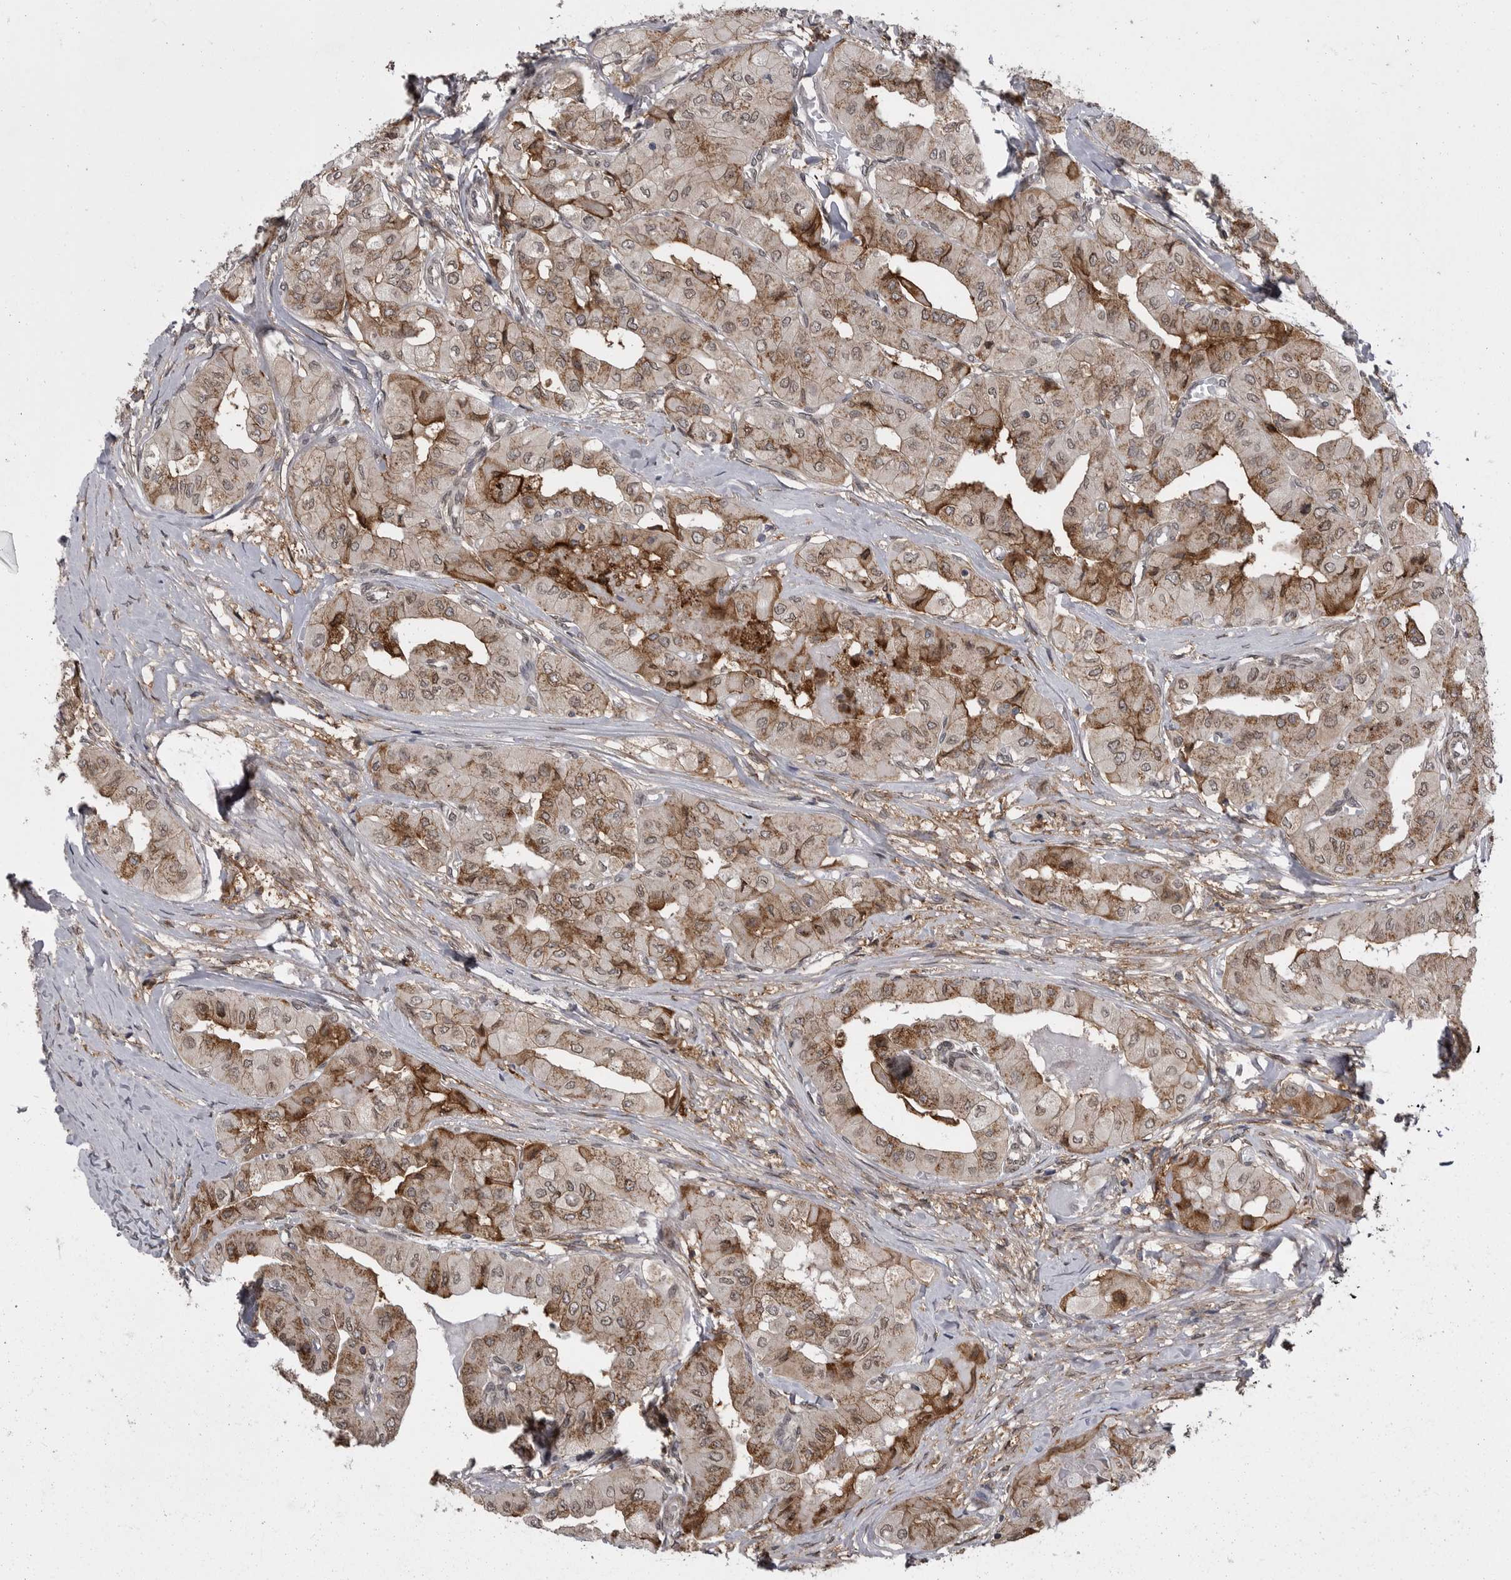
{"staining": {"intensity": "moderate", "quantity": ">75%", "location": "cytoplasmic/membranous"}, "tissue": "thyroid cancer", "cell_type": "Tumor cells", "image_type": "cancer", "snomed": [{"axis": "morphology", "description": "Papillary adenocarcinoma, NOS"}, {"axis": "topography", "description": "Thyroid gland"}], "caption": "Tumor cells display moderate cytoplasmic/membranous staining in approximately >75% of cells in thyroid cancer.", "gene": "ABL1", "patient": {"sex": "female", "age": 59}}